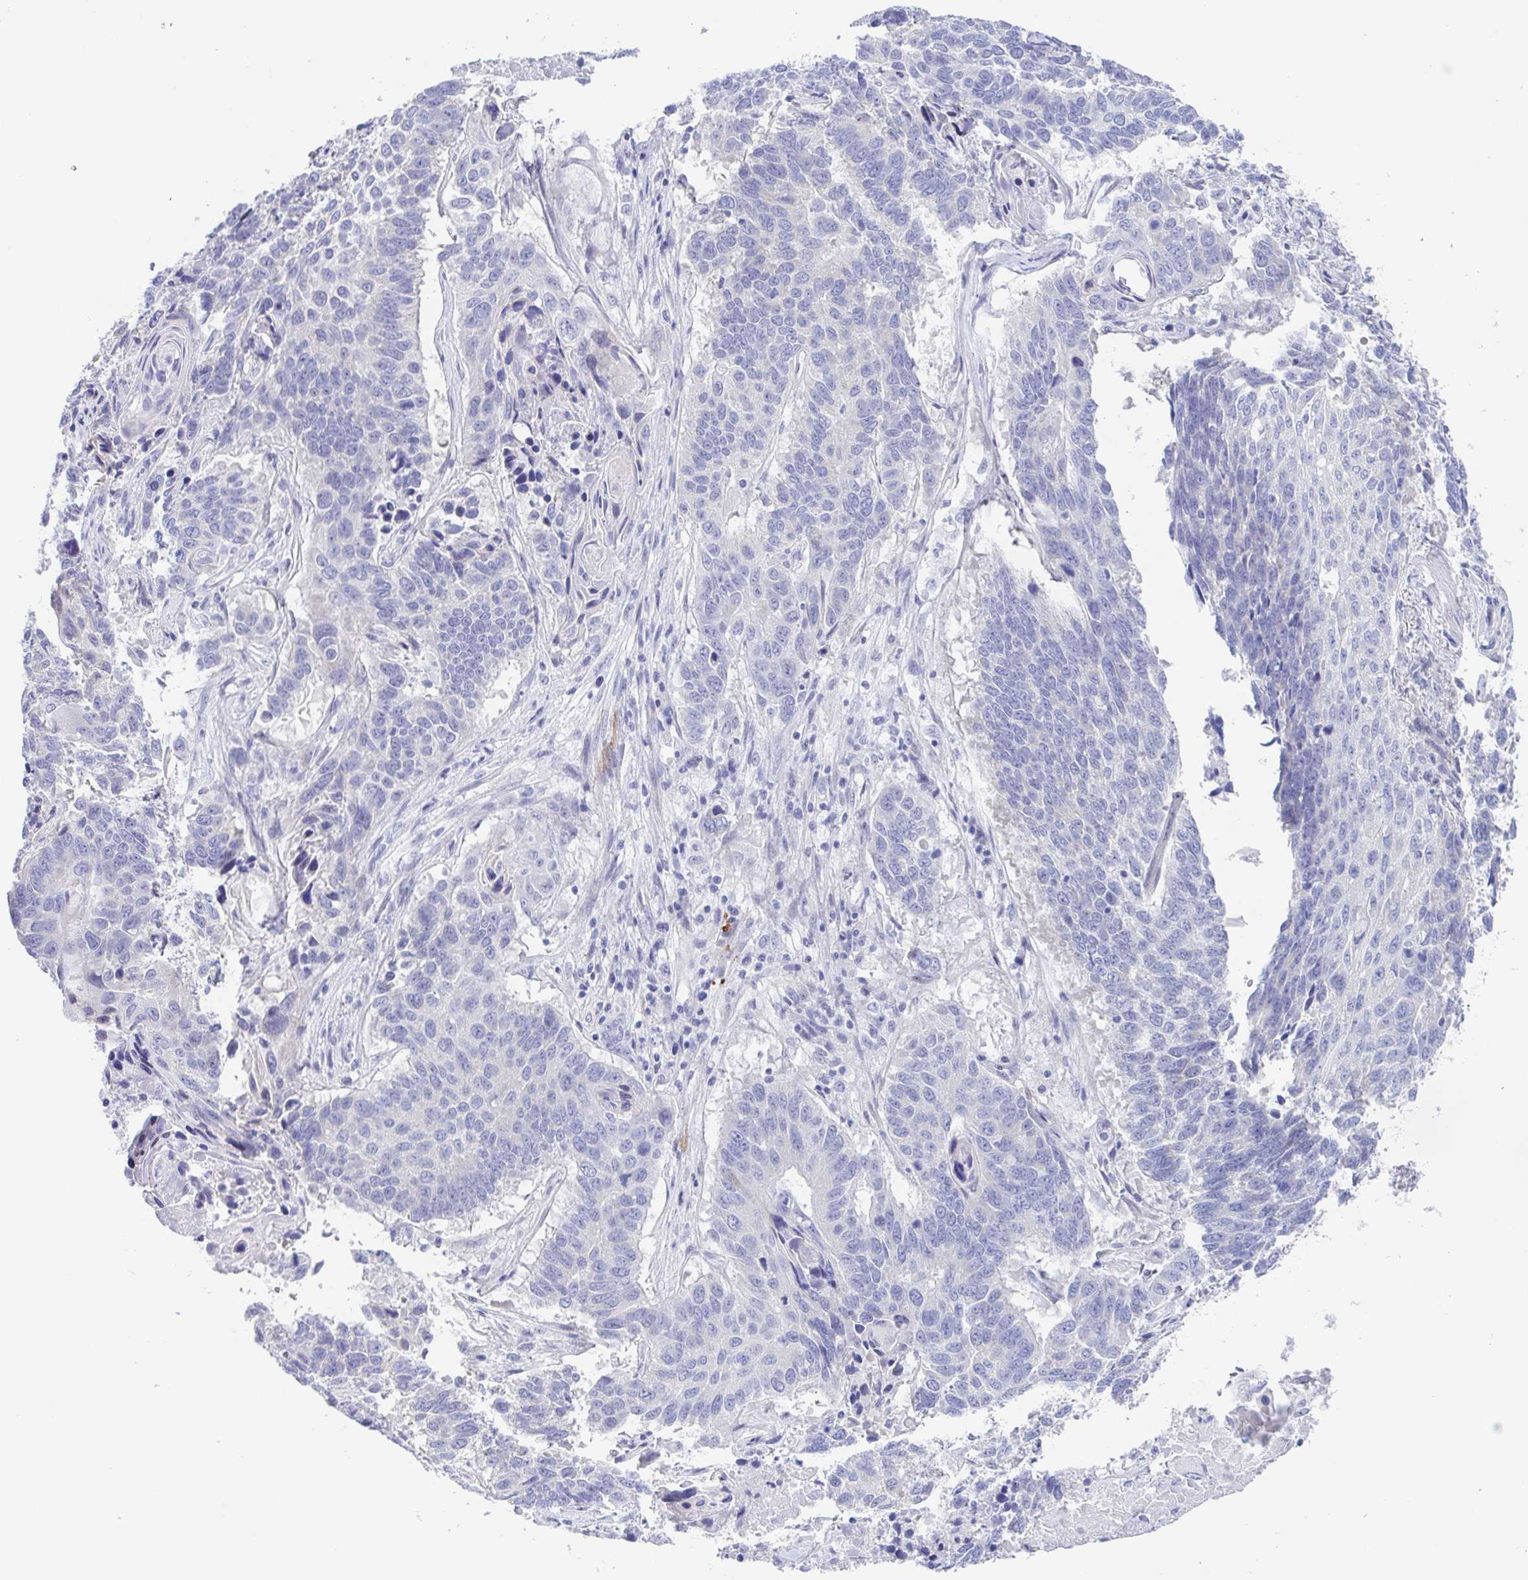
{"staining": {"intensity": "negative", "quantity": "none", "location": "none"}, "tissue": "lung cancer", "cell_type": "Tumor cells", "image_type": "cancer", "snomed": [{"axis": "morphology", "description": "Squamous cell carcinoma, NOS"}, {"axis": "topography", "description": "Lung"}], "caption": "Immunohistochemistry (IHC) micrograph of lung cancer (squamous cell carcinoma) stained for a protein (brown), which demonstrates no expression in tumor cells.", "gene": "MUCL3", "patient": {"sex": "male", "age": 73}}